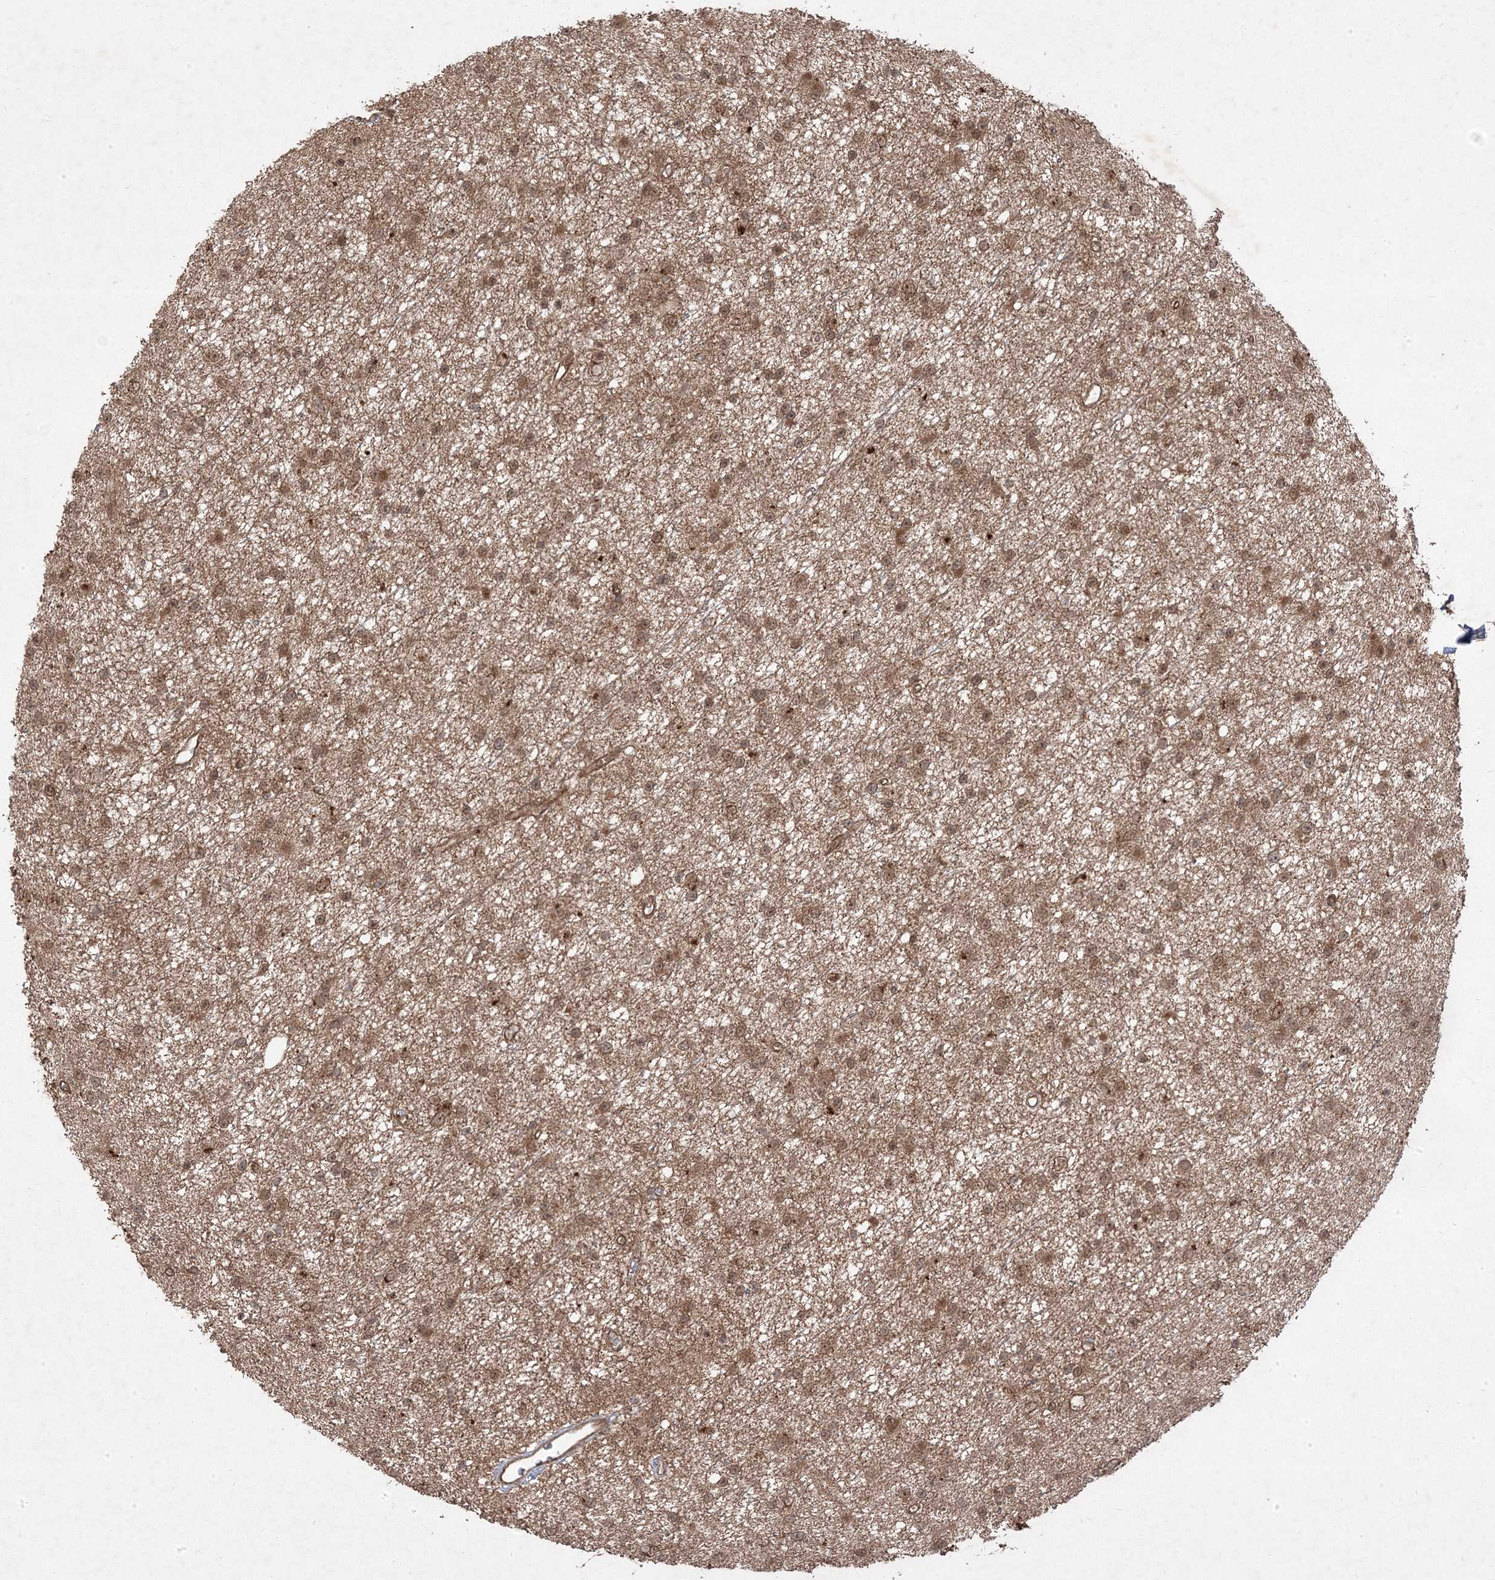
{"staining": {"intensity": "moderate", "quantity": ">75%", "location": "cytoplasmic/membranous,nuclear"}, "tissue": "glioma", "cell_type": "Tumor cells", "image_type": "cancer", "snomed": [{"axis": "morphology", "description": "Glioma, malignant, Low grade"}, {"axis": "topography", "description": "Cerebral cortex"}], "caption": "Low-grade glioma (malignant) stained with a protein marker shows moderate staining in tumor cells.", "gene": "PLEKHM2", "patient": {"sex": "female", "age": 39}}